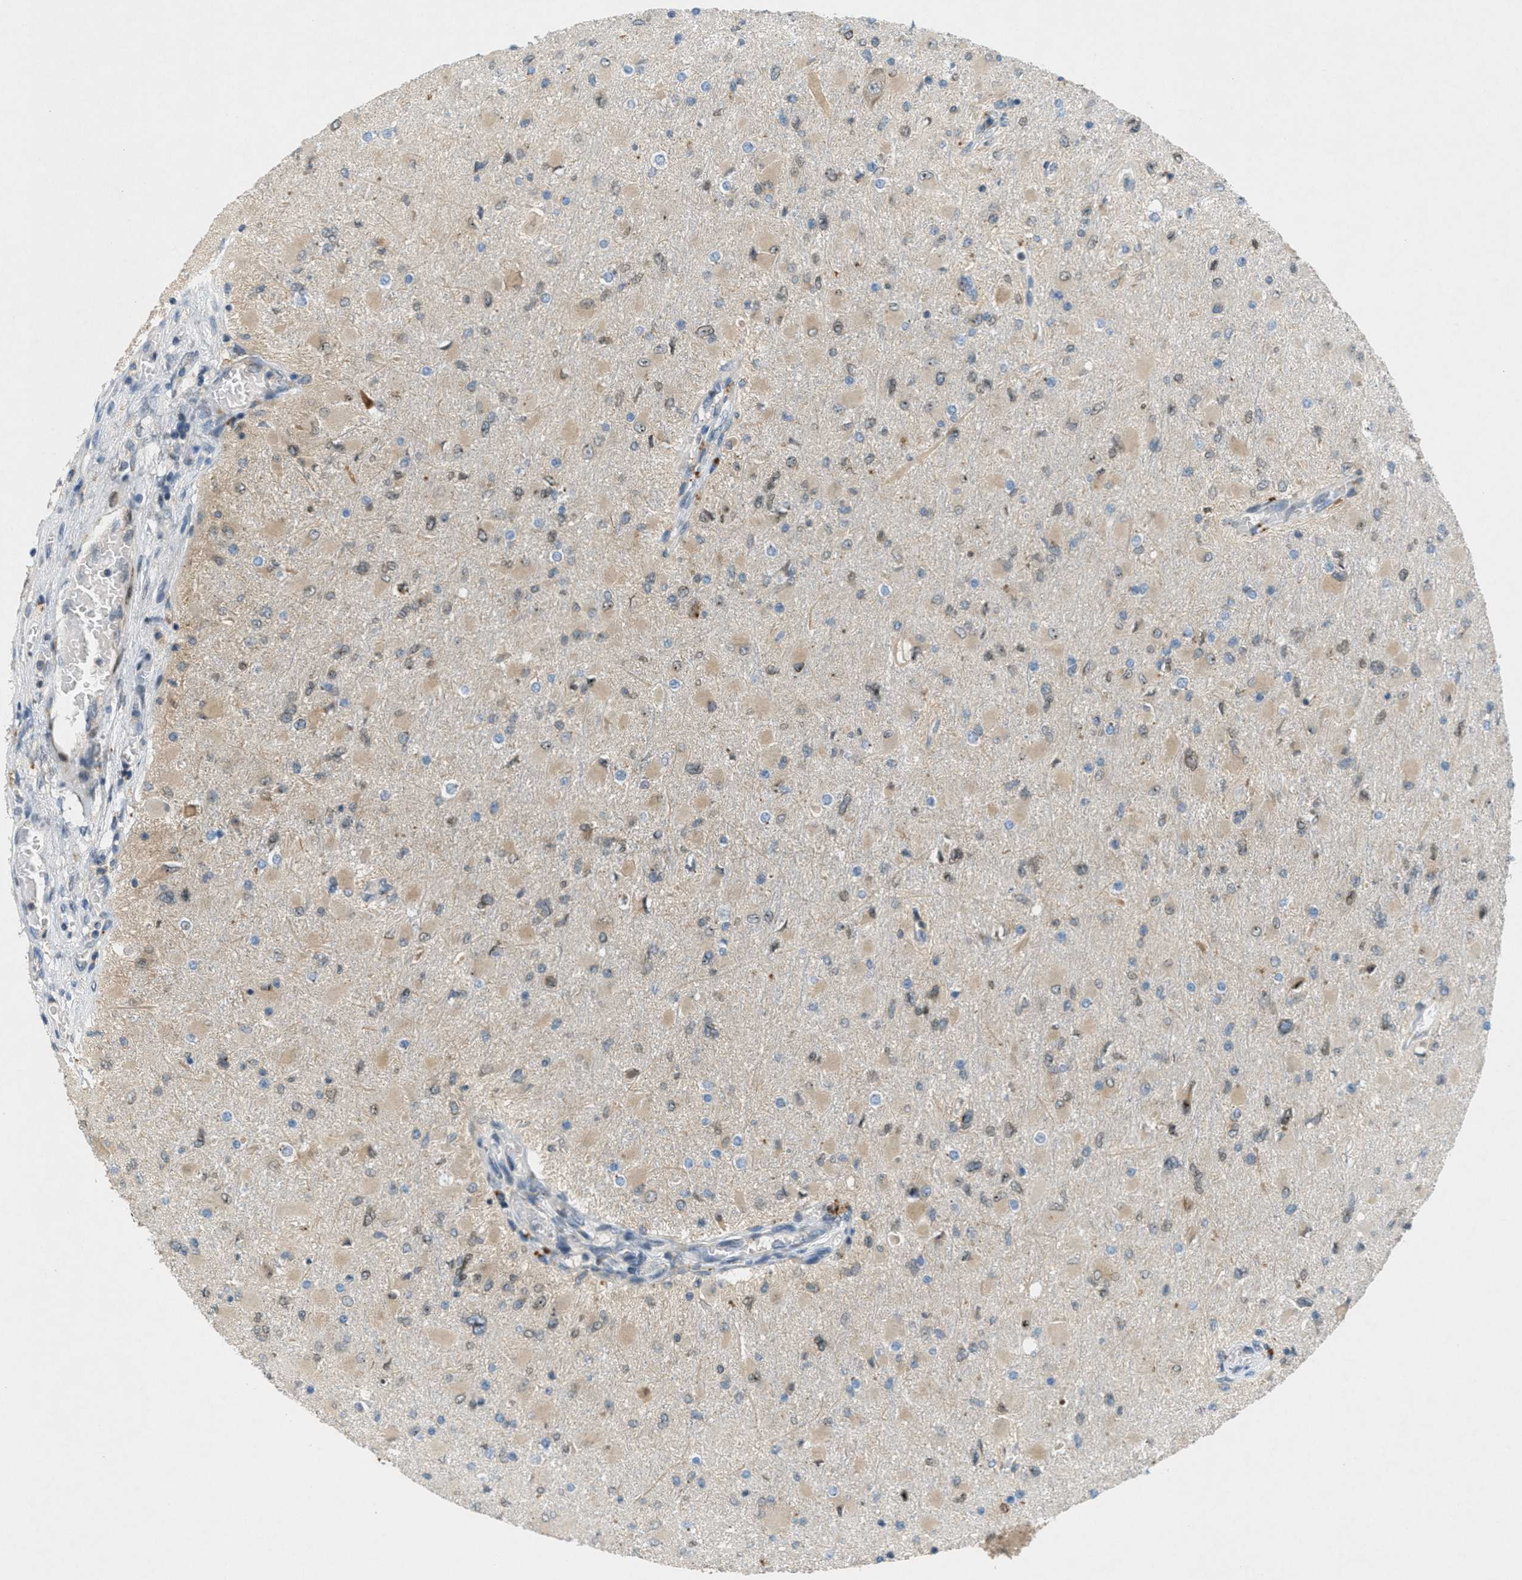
{"staining": {"intensity": "weak", "quantity": "25%-75%", "location": "cytoplasmic/membranous"}, "tissue": "glioma", "cell_type": "Tumor cells", "image_type": "cancer", "snomed": [{"axis": "morphology", "description": "Glioma, malignant, High grade"}, {"axis": "topography", "description": "Cerebral cortex"}], "caption": "Protein staining by IHC exhibits weak cytoplasmic/membranous expression in approximately 25%-75% of tumor cells in glioma.", "gene": "SIGMAR1", "patient": {"sex": "female", "age": 36}}